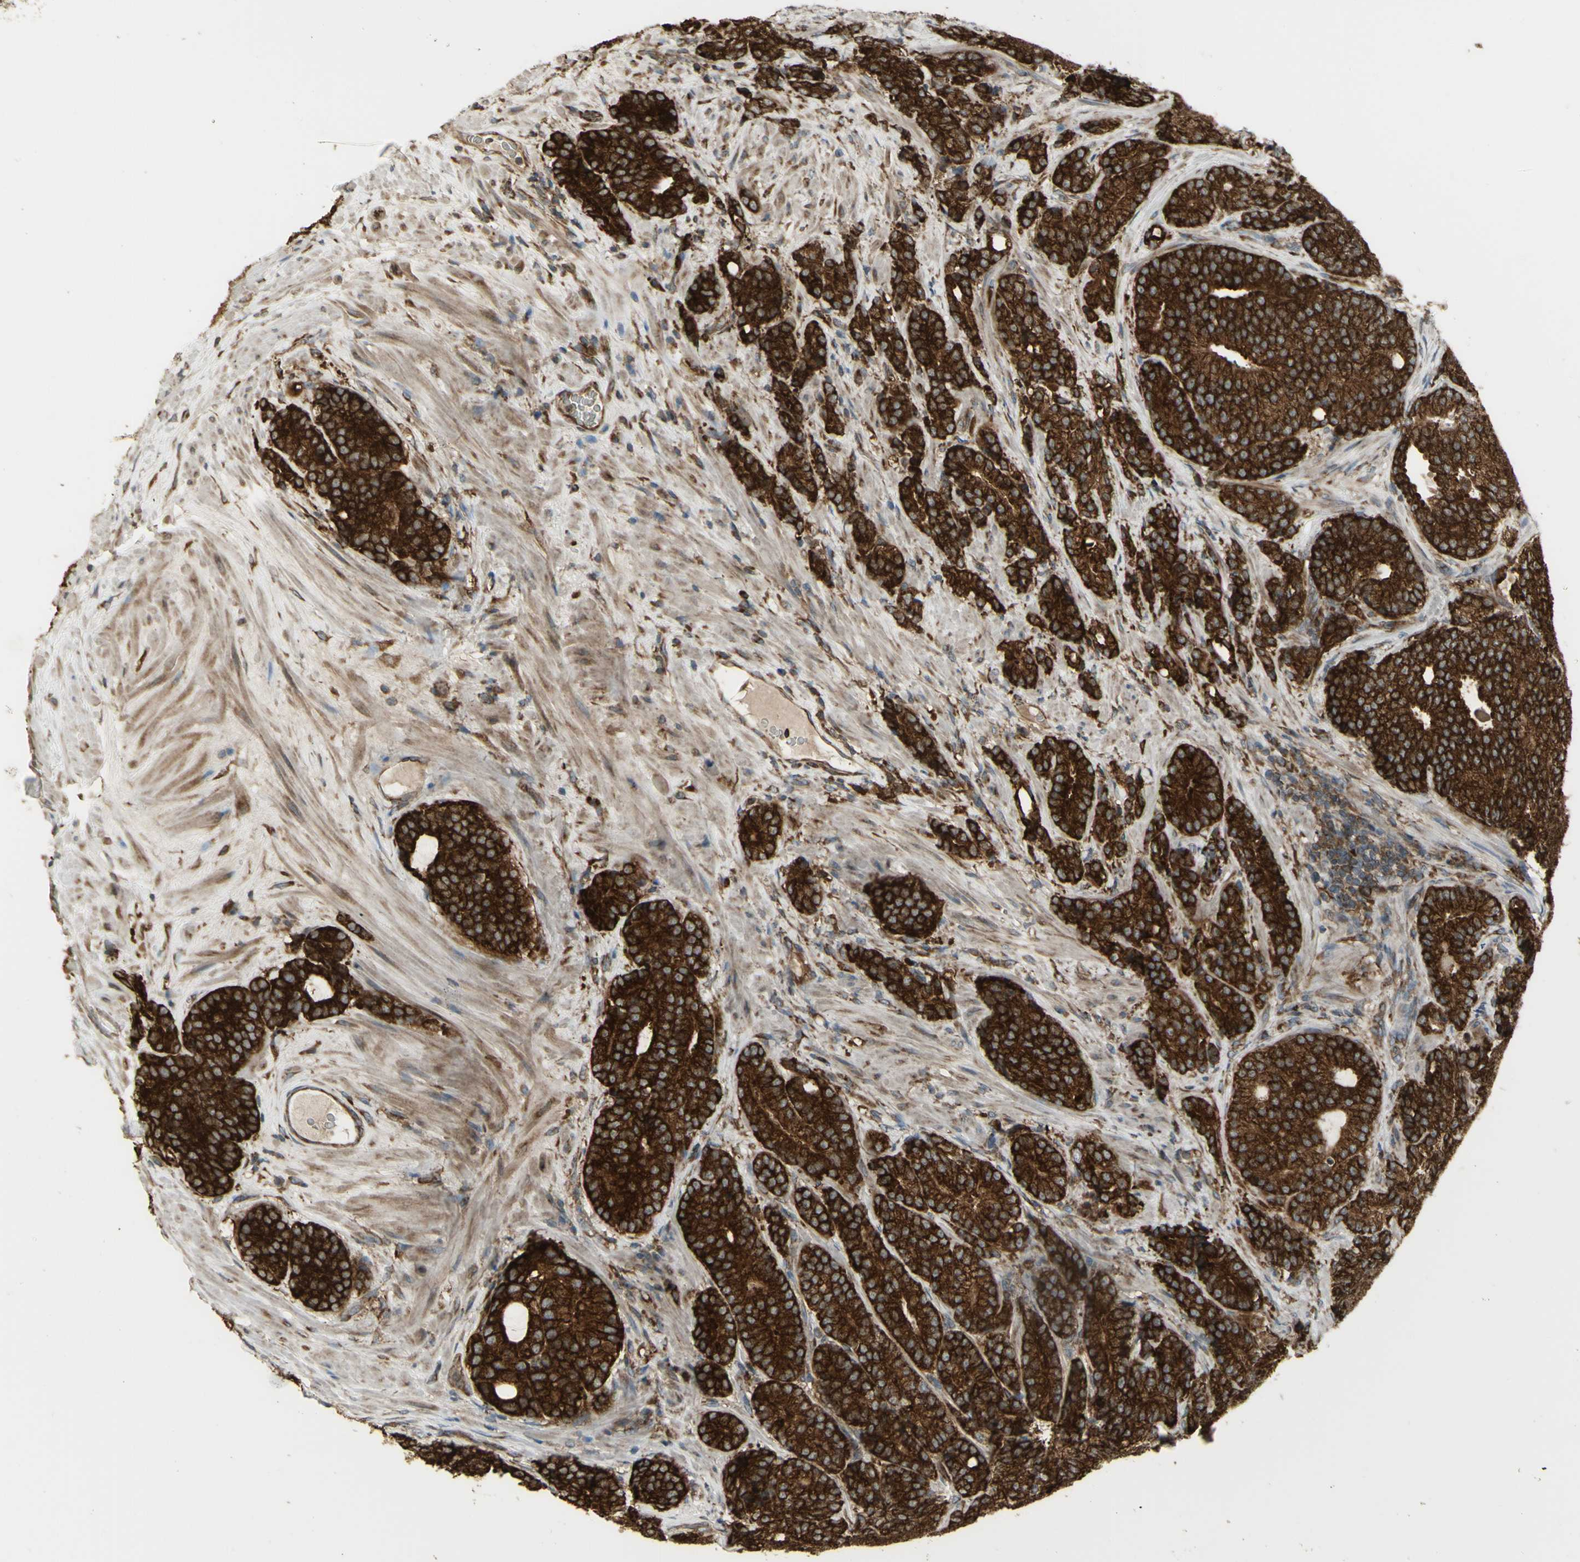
{"staining": {"intensity": "strong", "quantity": ">75%", "location": "cytoplasmic/membranous"}, "tissue": "prostate cancer", "cell_type": "Tumor cells", "image_type": "cancer", "snomed": [{"axis": "morphology", "description": "Adenocarcinoma, High grade"}, {"axis": "topography", "description": "Prostate"}], "caption": "Protein analysis of prostate cancer (high-grade adenocarcinoma) tissue displays strong cytoplasmic/membranous positivity in approximately >75% of tumor cells.", "gene": "FKBP3", "patient": {"sex": "male", "age": 61}}